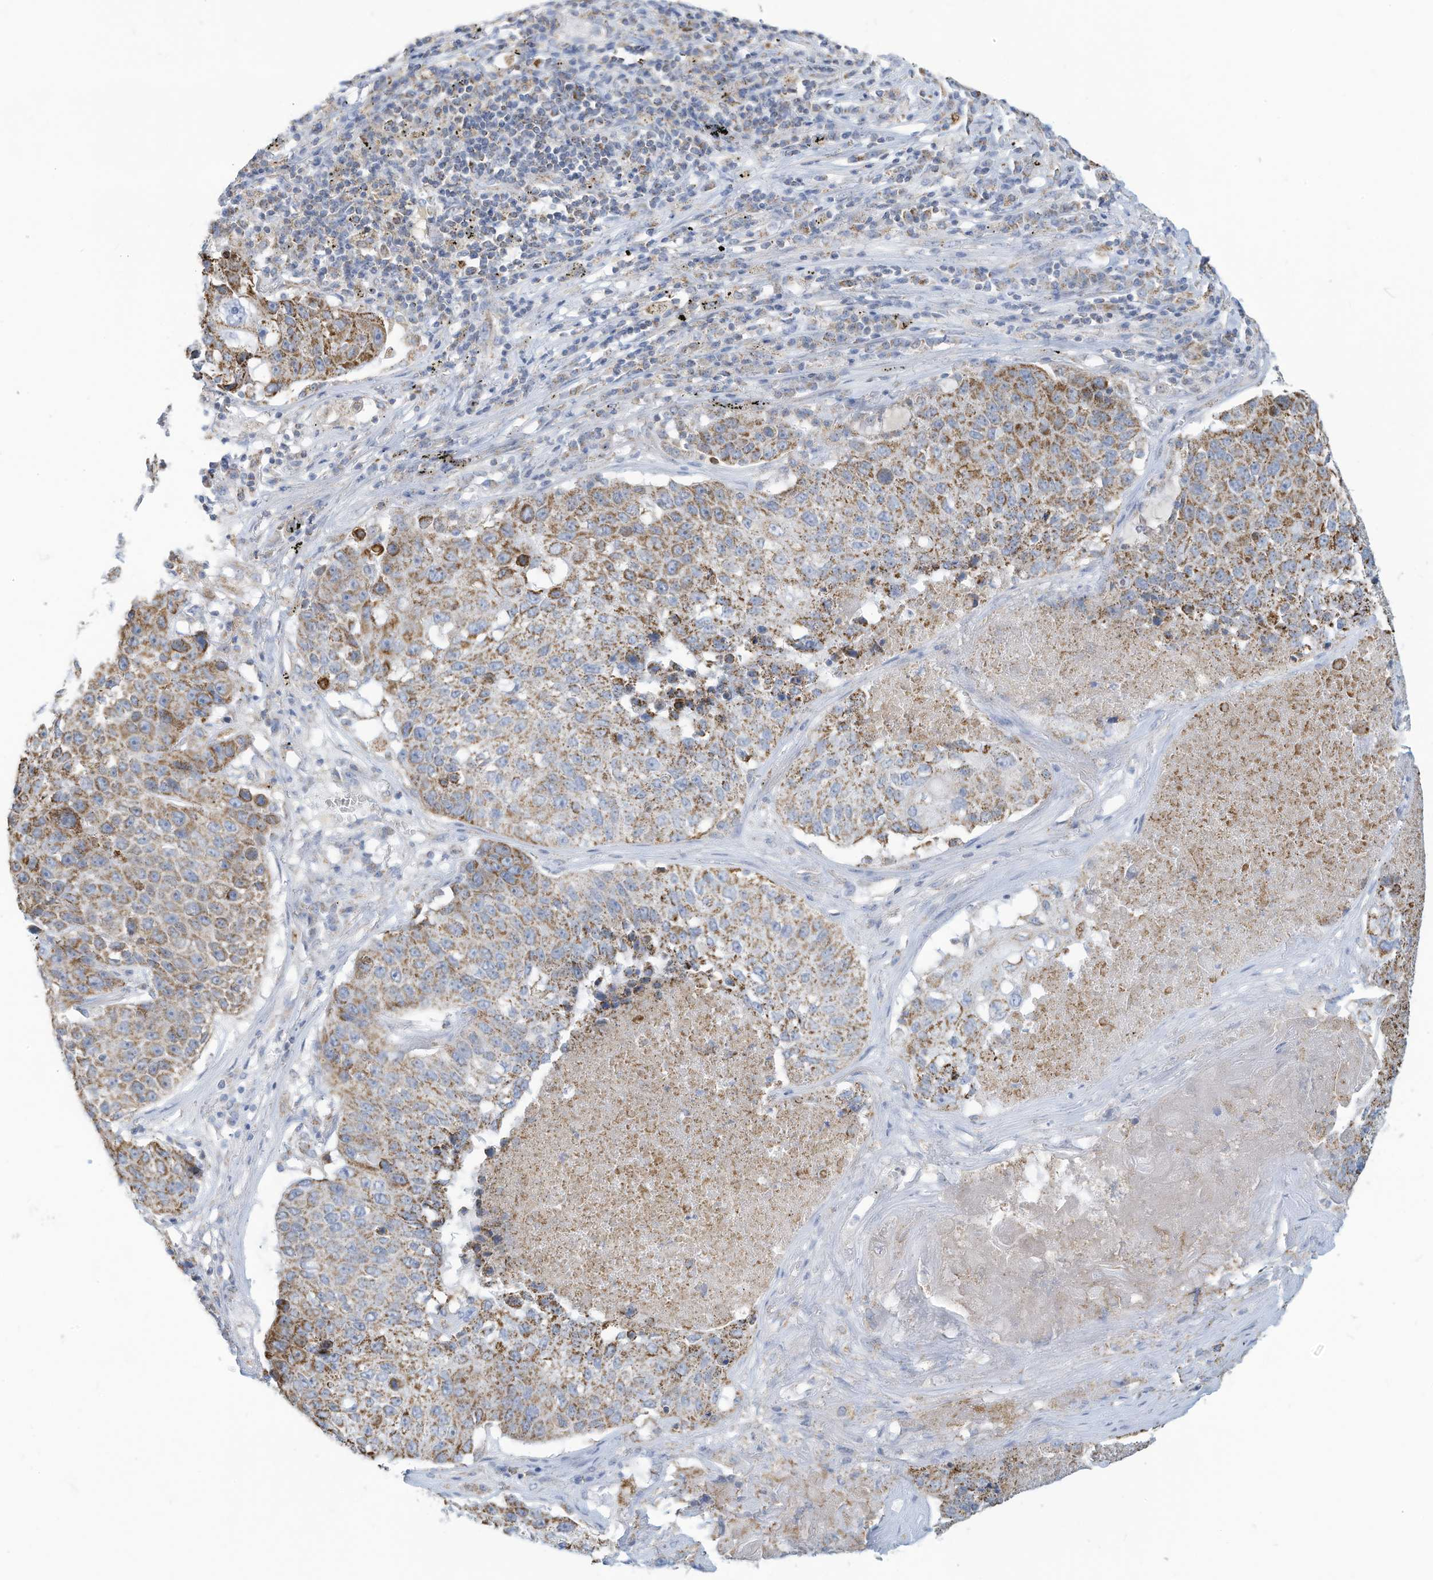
{"staining": {"intensity": "moderate", "quantity": "25%-75%", "location": "cytoplasmic/membranous"}, "tissue": "lung cancer", "cell_type": "Tumor cells", "image_type": "cancer", "snomed": [{"axis": "morphology", "description": "Squamous cell carcinoma, NOS"}, {"axis": "topography", "description": "Lung"}], "caption": "High-power microscopy captured an IHC photomicrograph of lung cancer, revealing moderate cytoplasmic/membranous staining in about 25%-75% of tumor cells.", "gene": "NLN", "patient": {"sex": "male", "age": 61}}